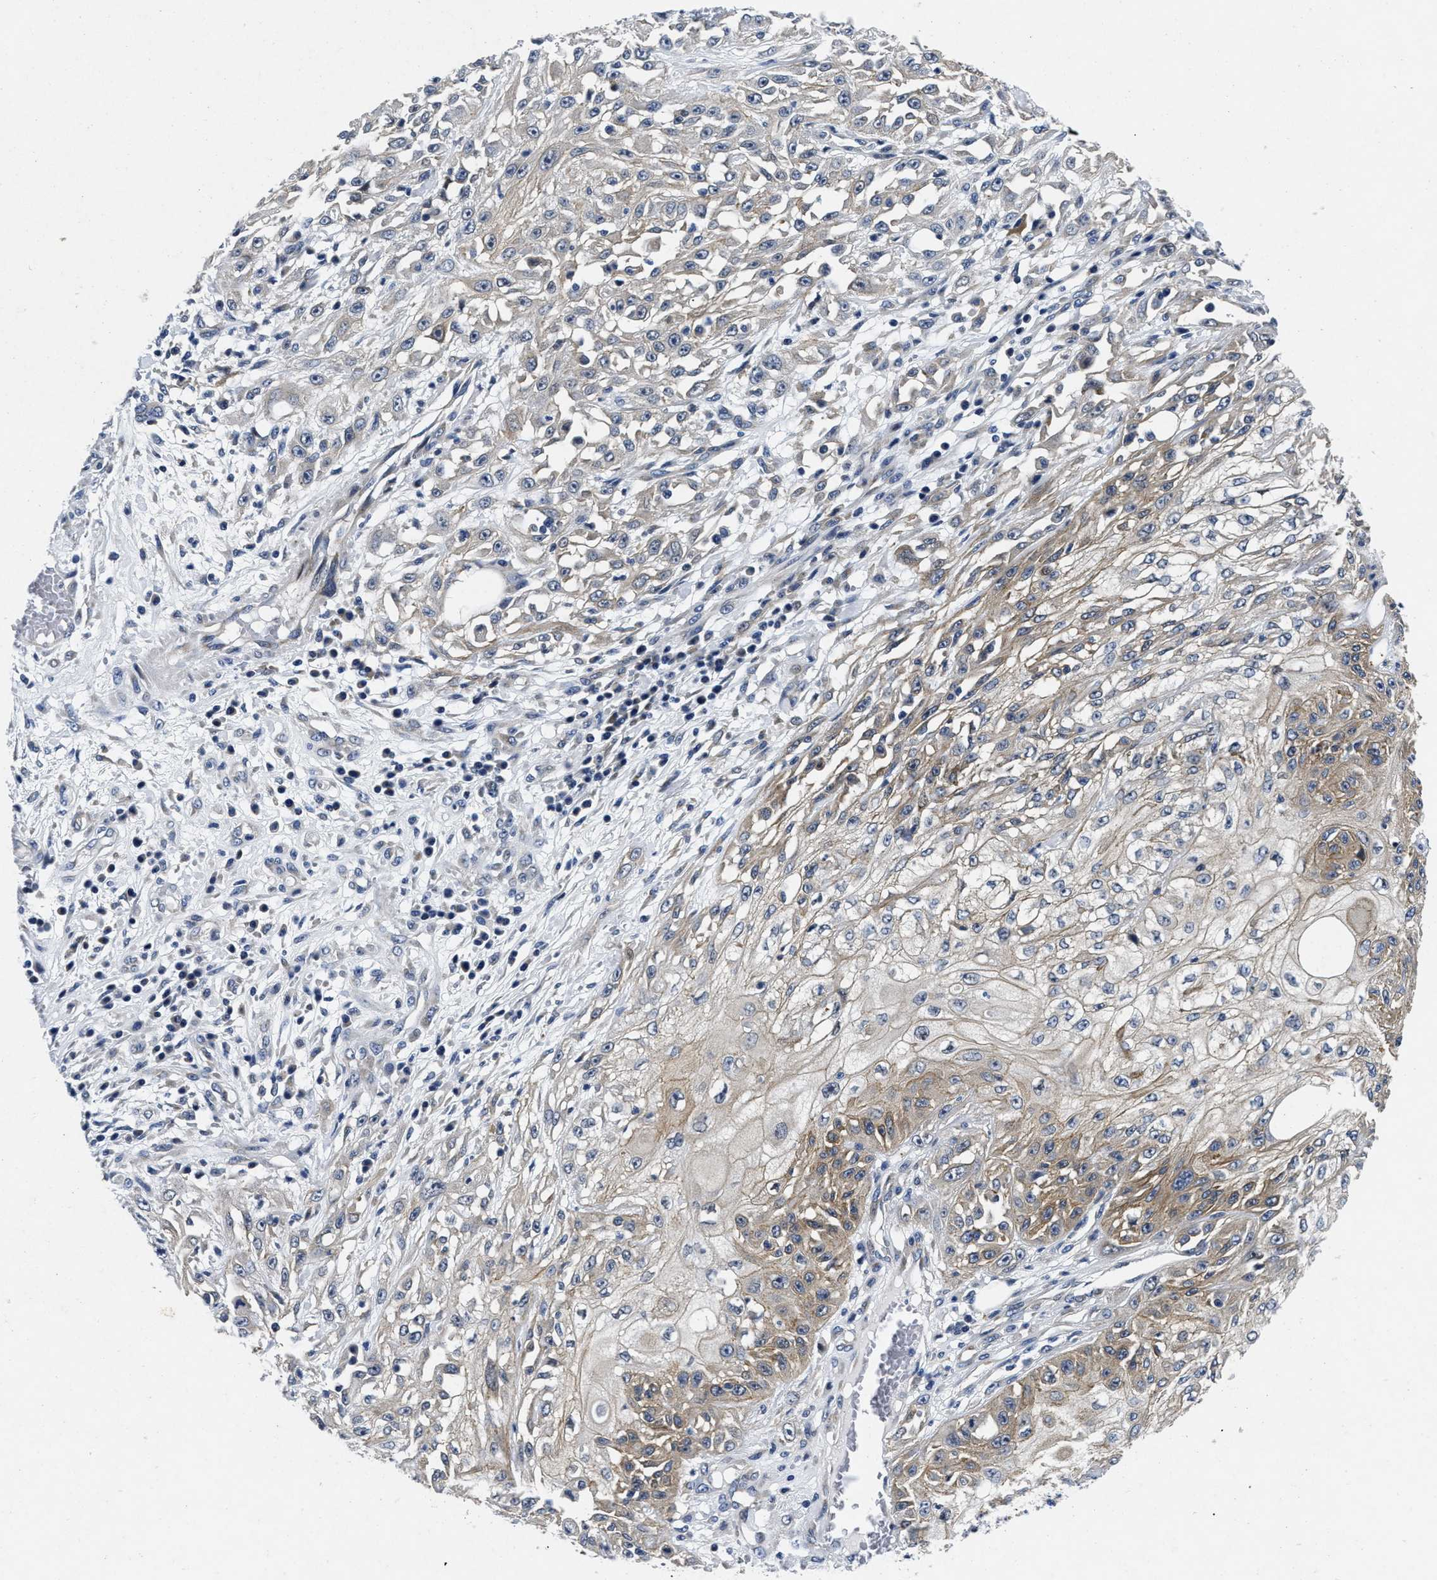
{"staining": {"intensity": "weak", "quantity": "25%-75%", "location": "cytoplasmic/membranous"}, "tissue": "skin cancer", "cell_type": "Tumor cells", "image_type": "cancer", "snomed": [{"axis": "morphology", "description": "Squamous cell carcinoma, NOS"}, {"axis": "morphology", "description": "Squamous cell carcinoma, metastatic, NOS"}, {"axis": "topography", "description": "Skin"}, {"axis": "topography", "description": "Lymph node"}], "caption": "The image shows a brown stain indicating the presence of a protein in the cytoplasmic/membranous of tumor cells in skin cancer.", "gene": "LAD1", "patient": {"sex": "male", "age": 75}}